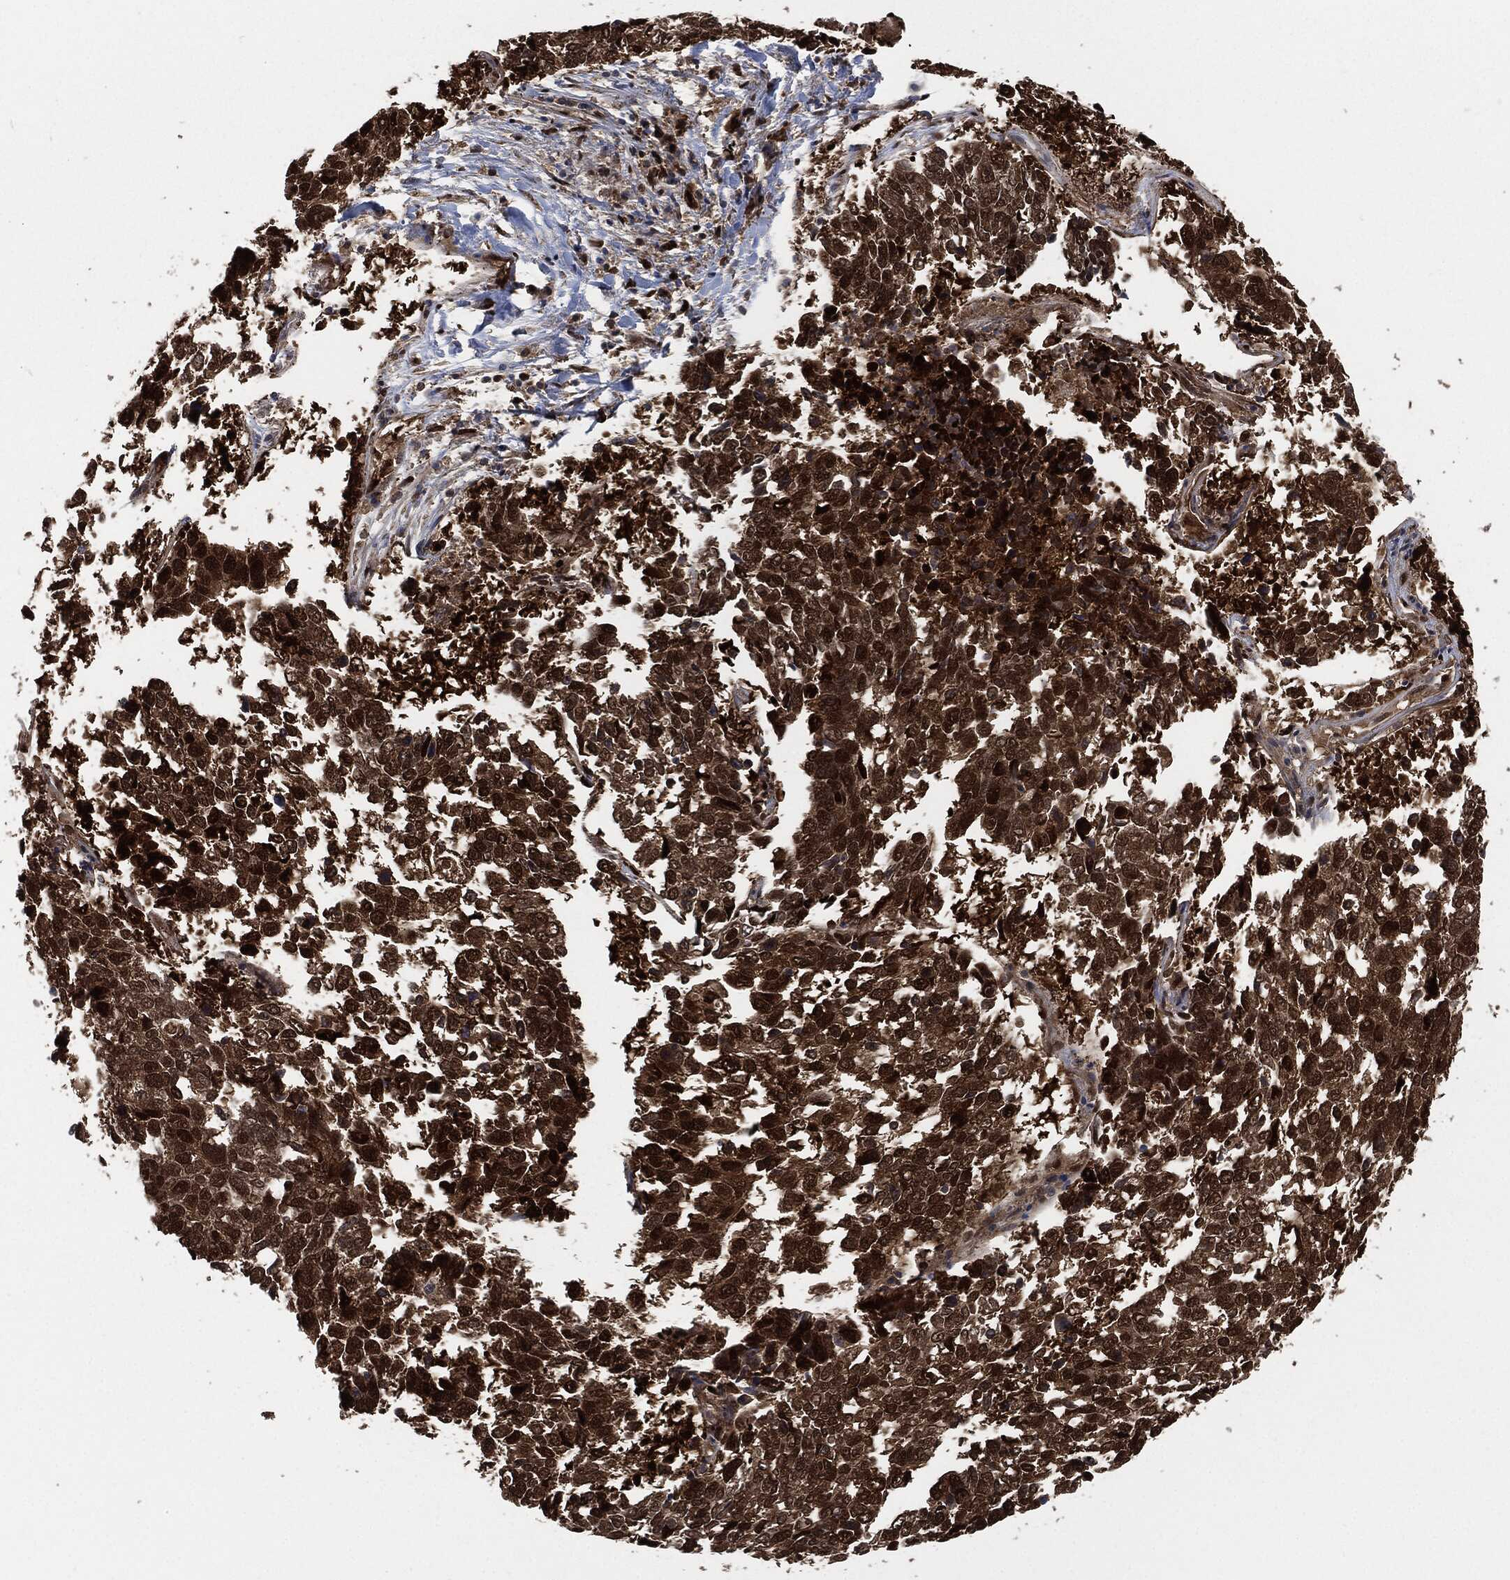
{"staining": {"intensity": "strong", "quantity": ">75%", "location": "cytoplasmic/membranous,nuclear"}, "tissue": "lung cancer", "cell_type": "Tumor cells", "image_type": "cancer", "snomed": [{"axis": "morphology", "description": "Squamous cell carcinoma, NOS"}, {"axis": "topography", "description": "Lung"}], "caption": "Immunohistochemical staining of lung cancer displays high levels of strong cytoplasmic/membranous and nuclear expression in approximately >75% of tumor cells.", "gene": "DCTN1", "patient": {"sex": "male", "age": 82}}